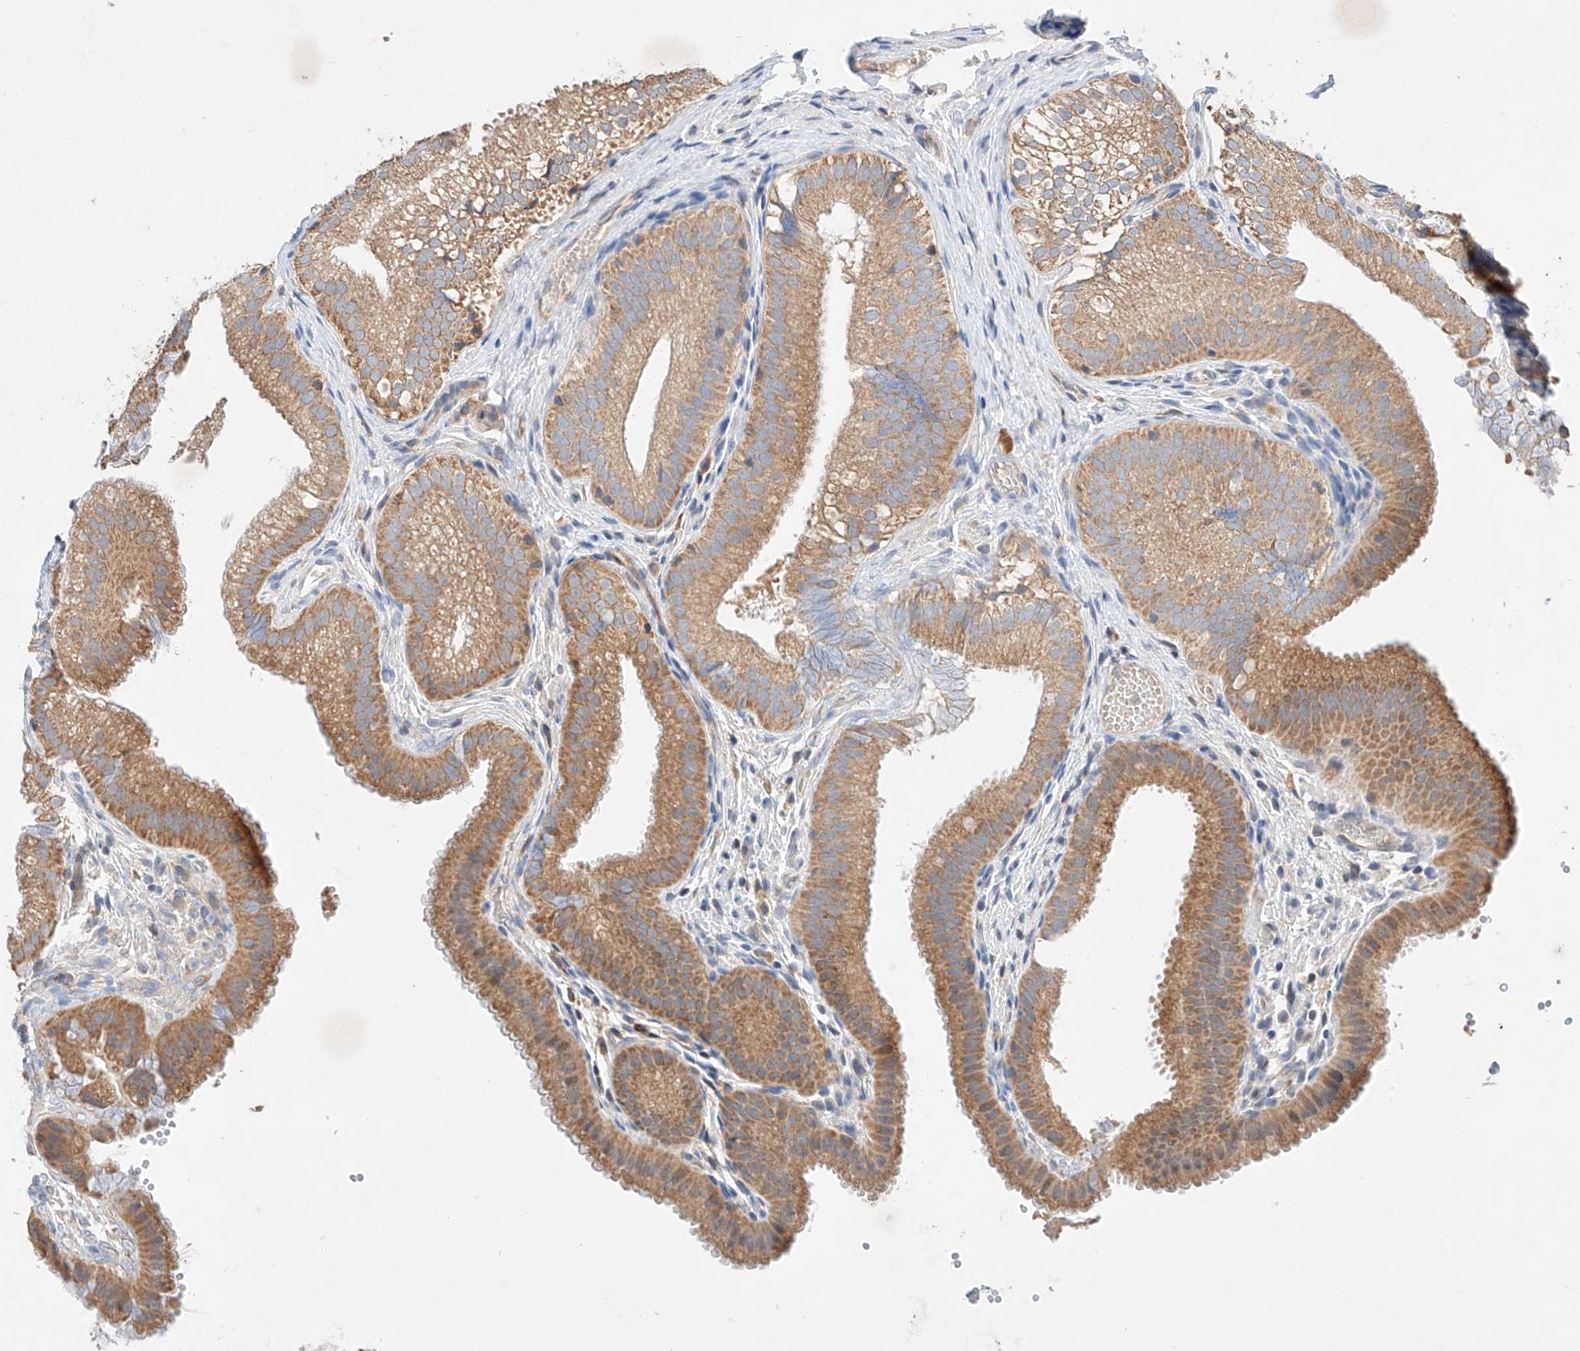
{"staining": {"intensity": "moderate", "quantity": ">75%", "location": "cytoplasmic/membranous"}, "tissue": "gallbladder", "cell_type": "Glandular cells", "image_type": "normal", "snomed": [{"axis": "morphology", "description": "Normal tissue, NOS"}, {"axis": "topography", "description": "Gallbladder"}], "caption": "Gallbladder stained with a brown dye reveals moderate cytoplasmic/membranous positive staining in approximately >75% of glandular cells.", "gene": "C6orf118", "patient": {"sex": "female", "age": 30}}